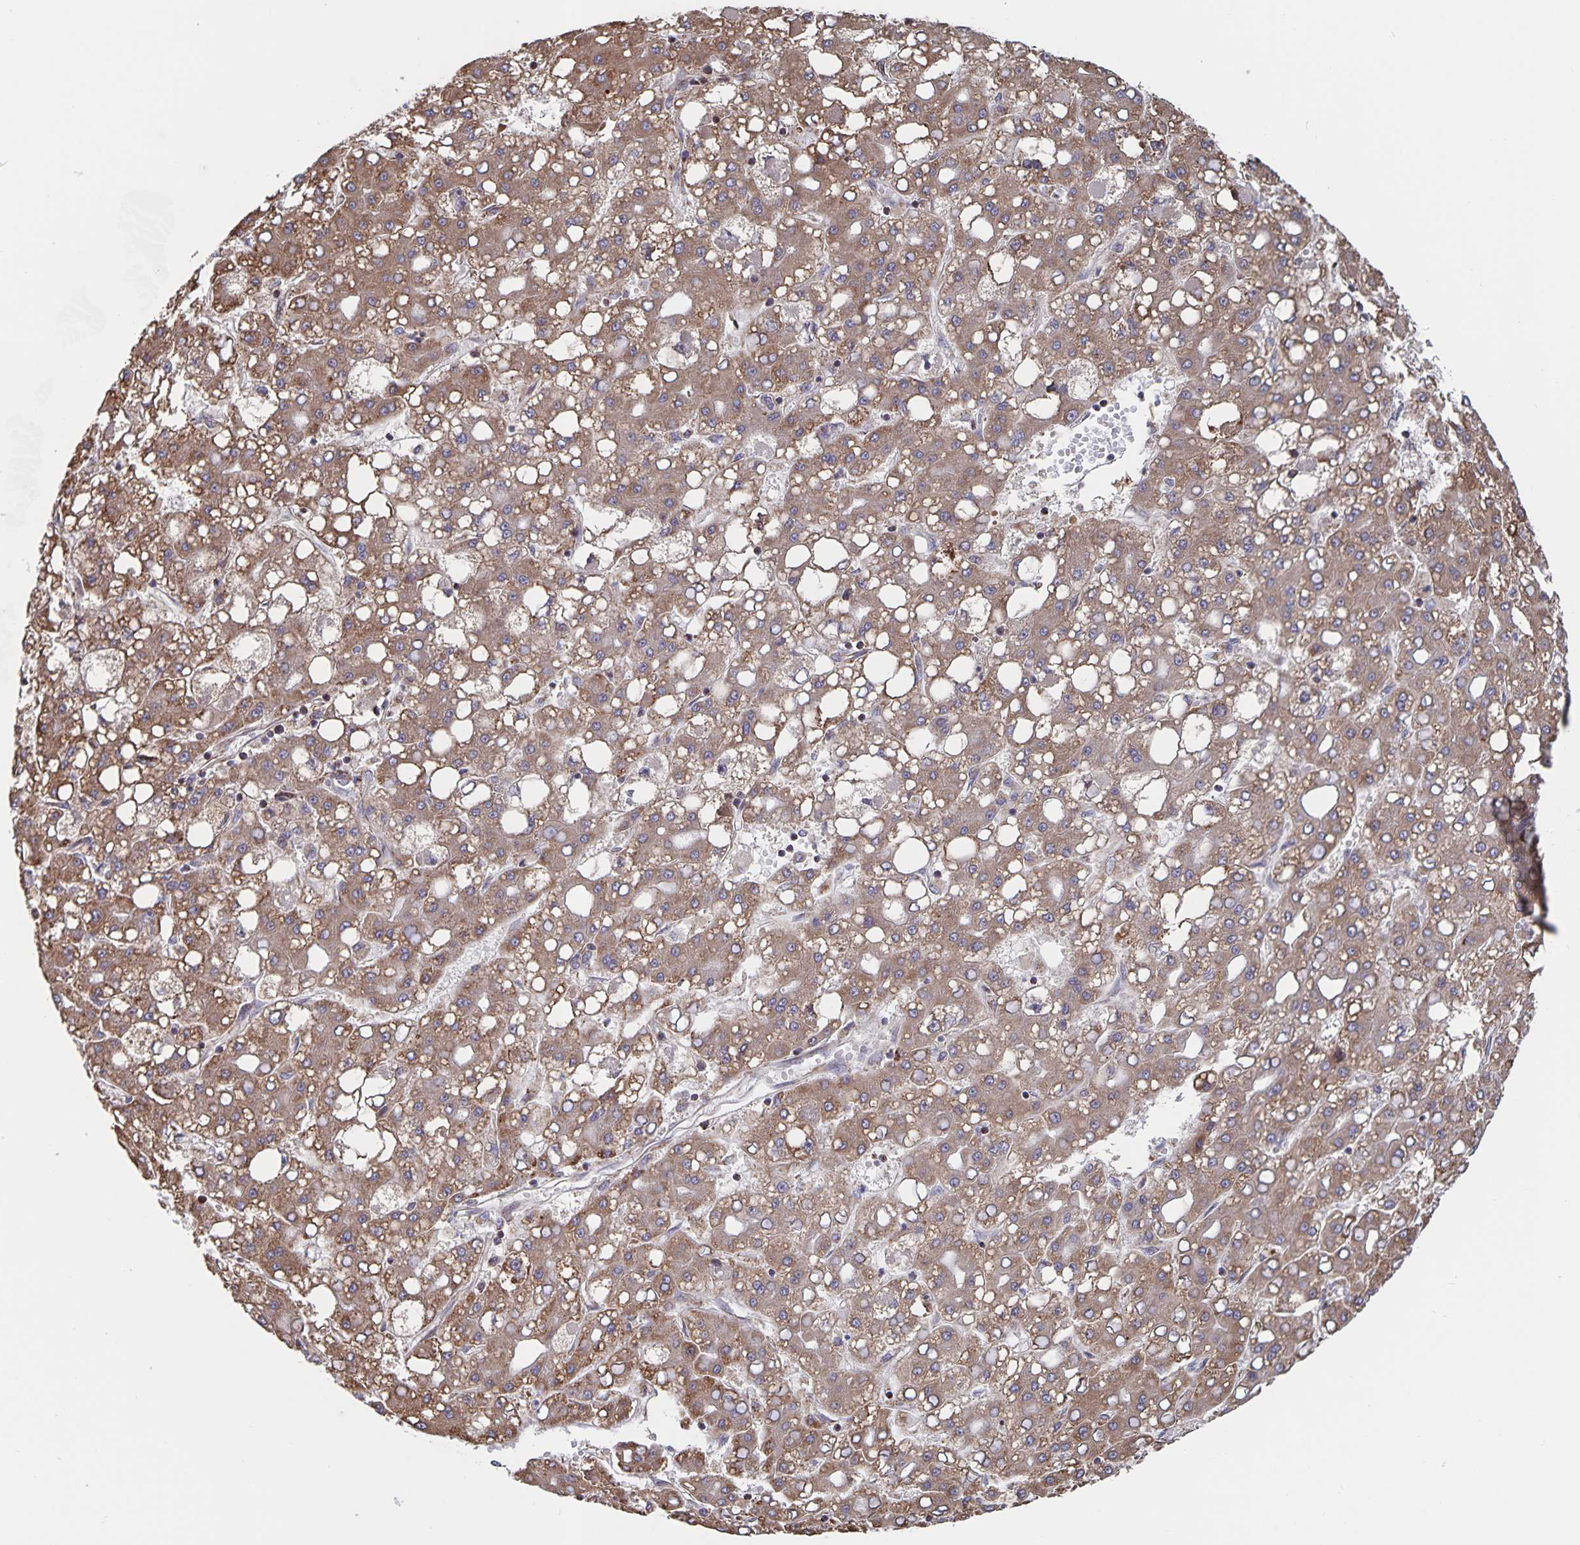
{"staining": {"intensity": "weak", "quantity": ">75%", "location": "cytoplasmic/membranous"}, "tissue": "liver cancer", "cell_type": "Tumor cells", "image_type": "cancer", "snomed": [{"axis": "morphology", "description": "Carcinoma, Hepatocellular, NOS"}, {"axis": "topography", "description": "Liver"}], "caption": "Immunohistochemistry micrograph of hepatocellular carcinoma (liver) stained for a protein (brown), which reveals low levels of weak cytoplasmic/membranous positivity in about >75% of tumor cells.", "gene": "ACACA", "patient": {"sex": "male", "age": 65}}